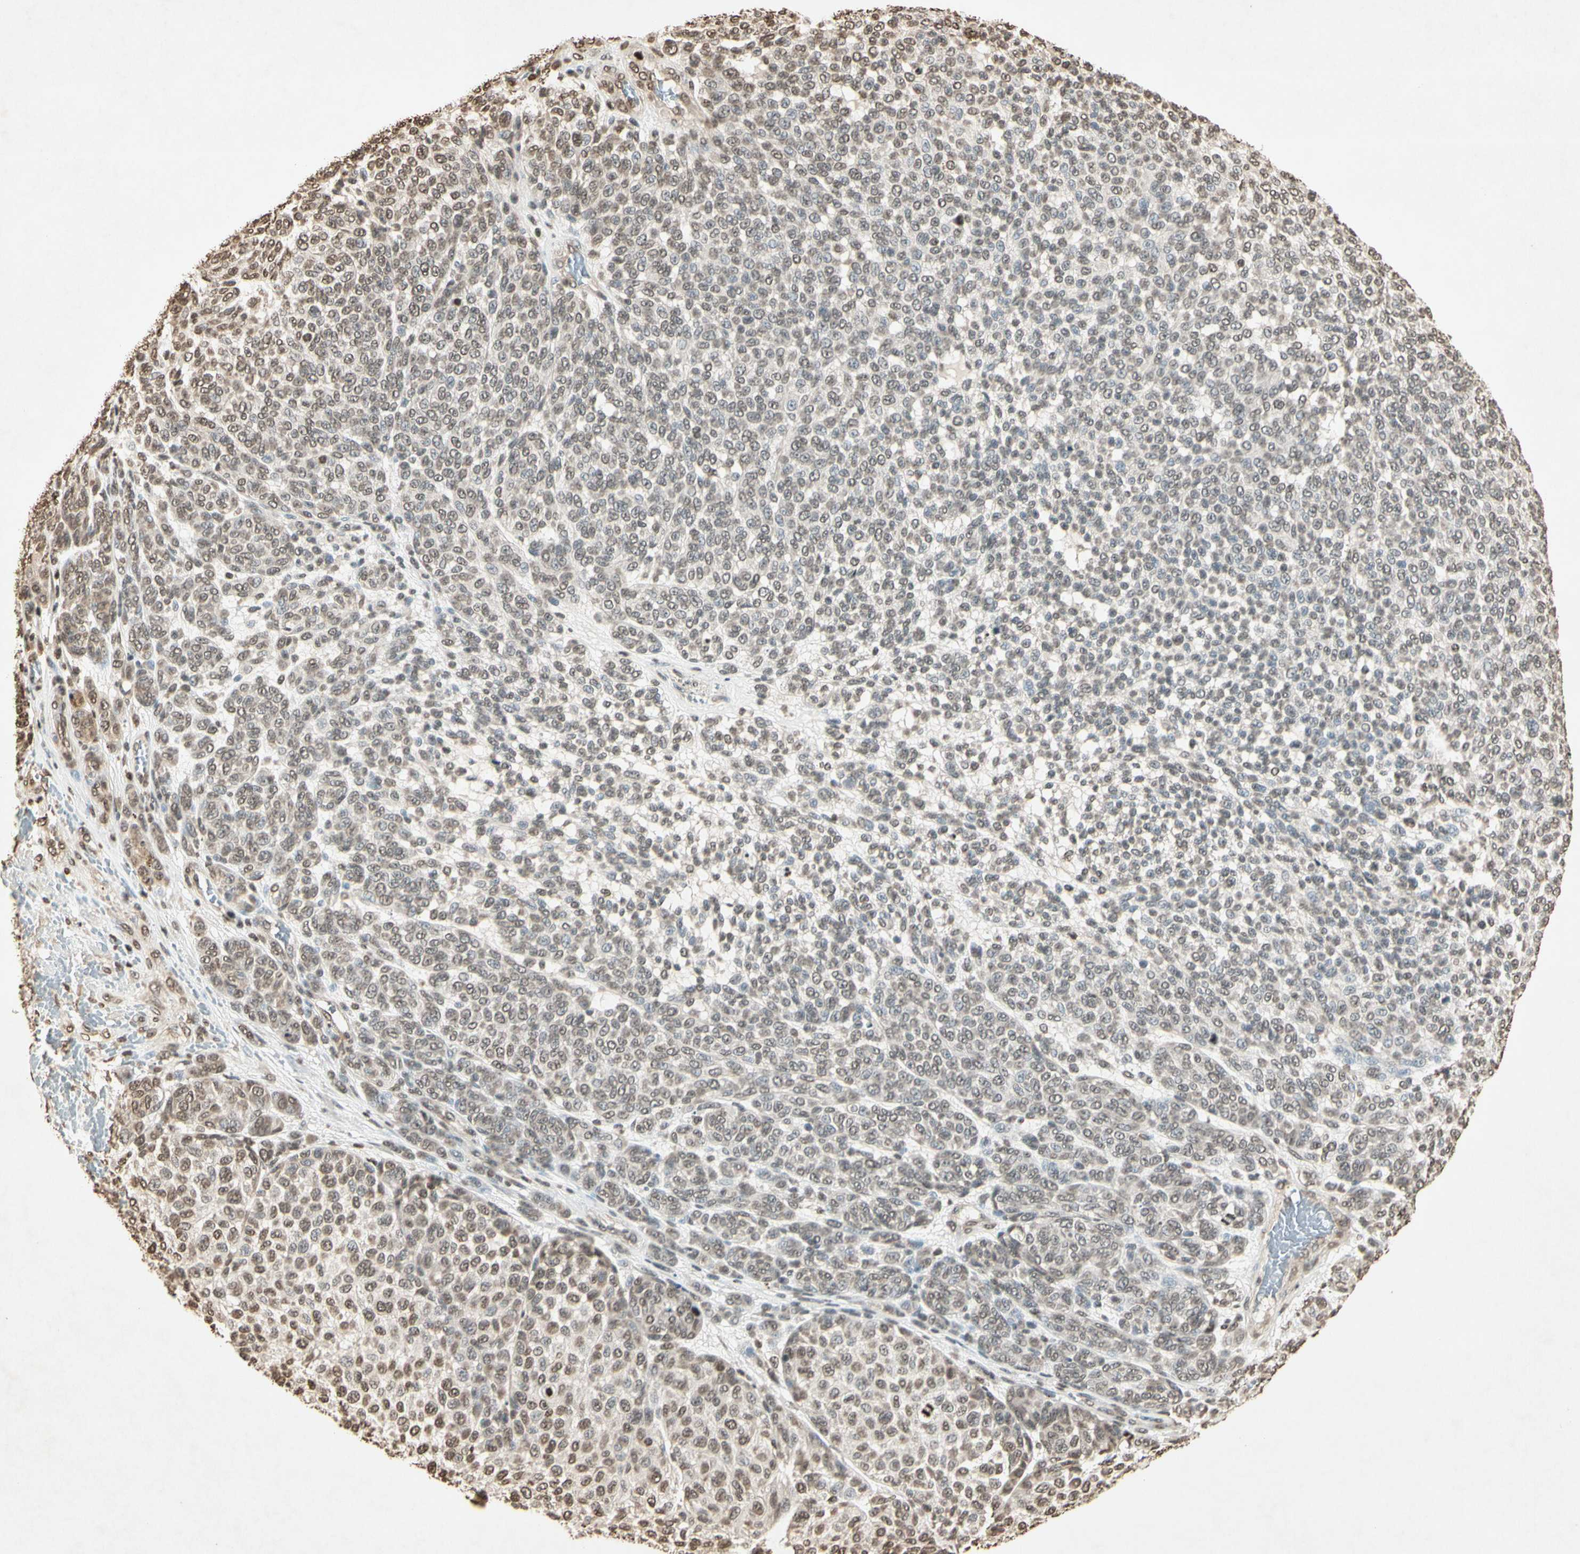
{"staining": {"intensity": "weak", "quantity": "25%-75%", "location": "nuclear"}, "tissue": "melanoma", "cell_type": "Tumor cells", "image_type": "cancer", "snomed": [{"axis": "morphology", "description": "Malignant melanoma, NOS"}, {"axis": "topography", "description": "Skin"}], "caption": "Protein staining by immunohistochemistry (IHC) demonstrates weak nuclear expression in approximately 25%-75% of tumor cells in melanoma. (DAB (3,3'-diaminobenzidine) IHC with brightfield microscopy, high magnification).", "gene": "TOP1", "patient": {"sex": "male", "age": 59}}